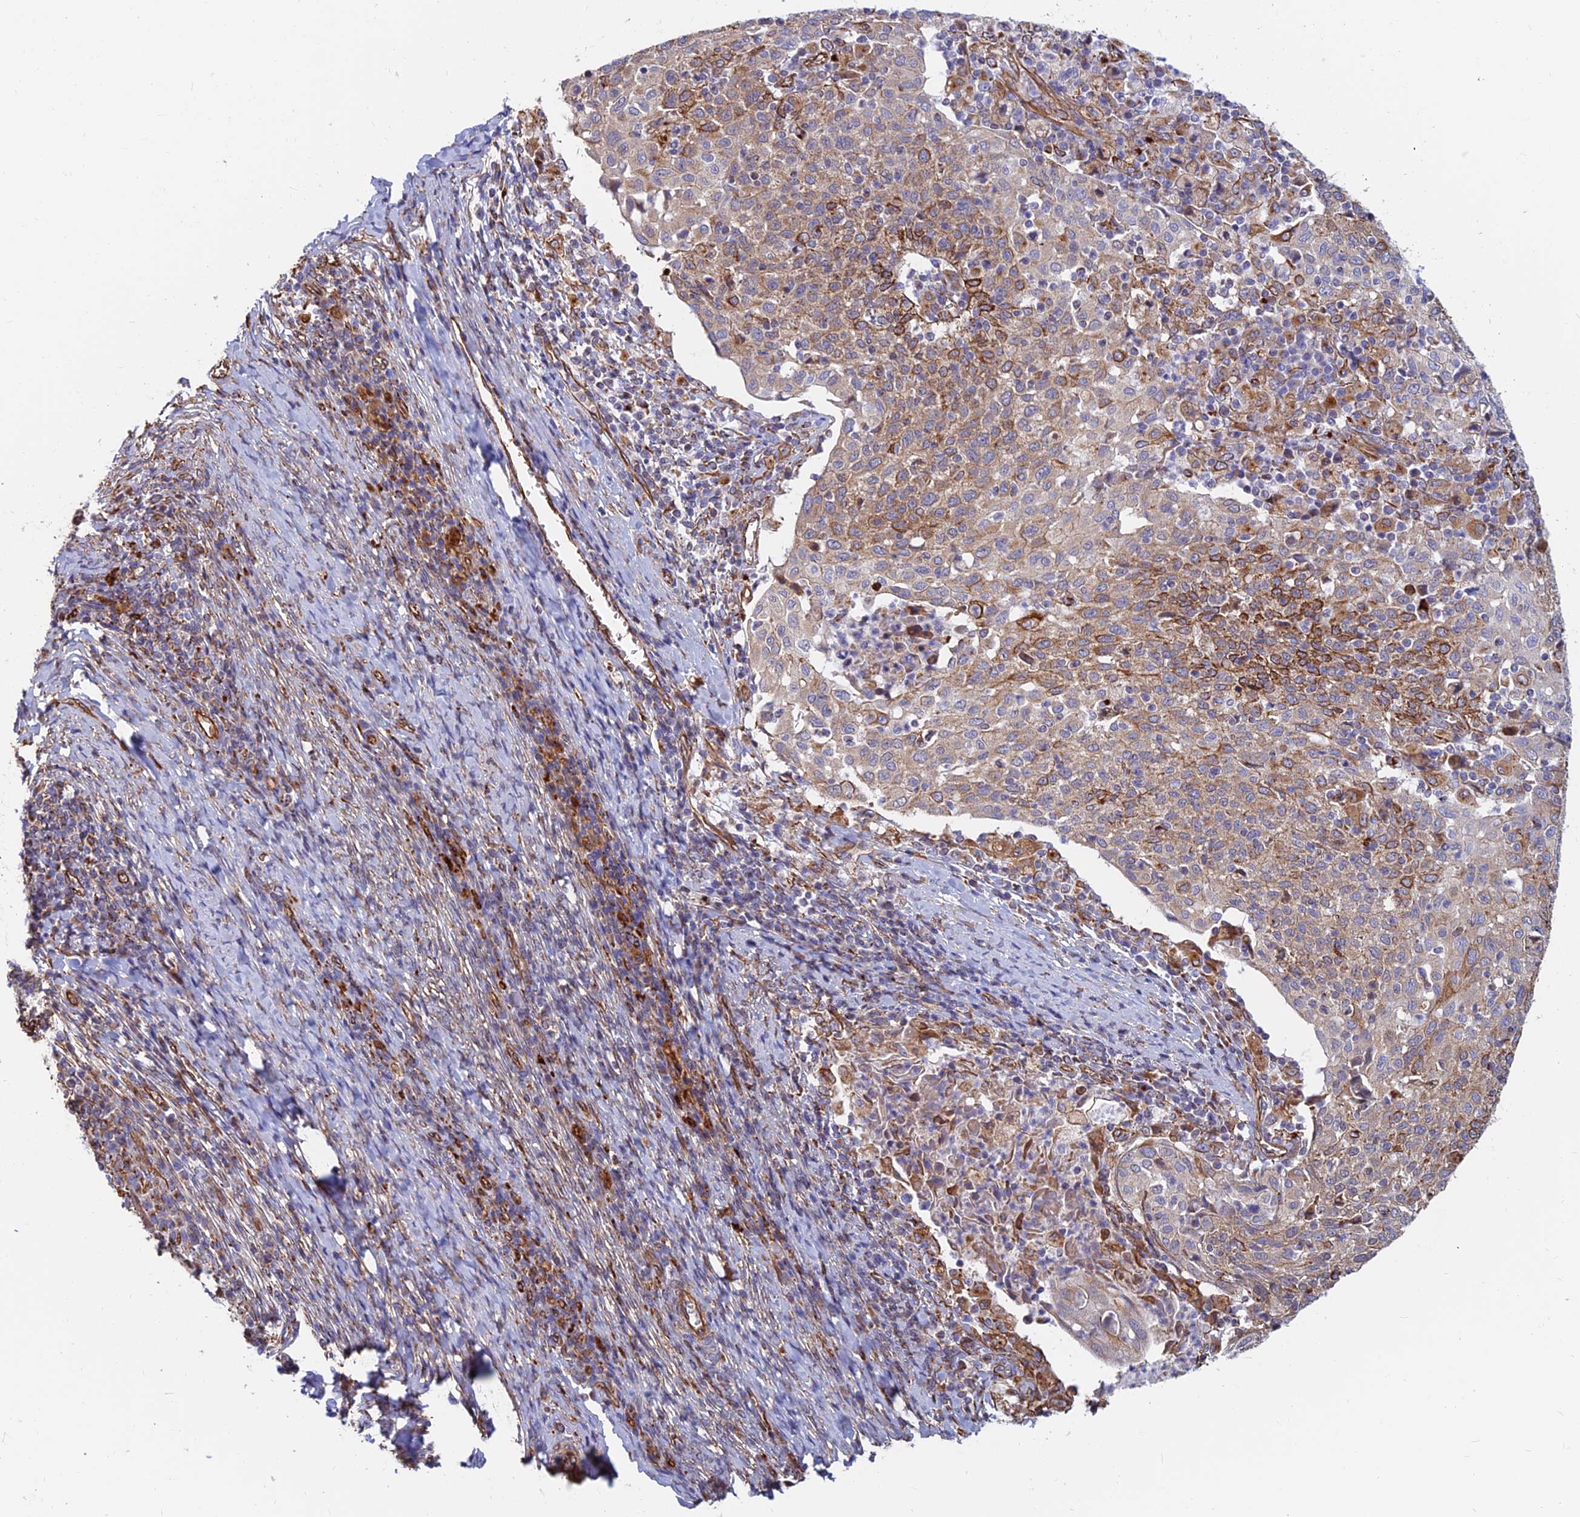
{"staining": {"intensity": "moderate", "quantity": "25%-75%", "location": "cytoplasmic/membranous"}, "tissue": "cervical cancer", "cell_type": "Tumor cells", "image_type": "cancer", "snomed": [{"axis": "morphology", "description": "Squamous cell carcinoma, NOS"}, {"axis": "topography", "description": "Cervix"}], "caption": "Tumor cells demonstrate moderate cytoplasmic/membranous positivity in approximately 25%-75% of cells in squamous cell carcinoma (cervical). The staining is performed using DAB (3,3'-diaminobenzidine) brown chromogen to label protein expression. The nuclei are counter-stained blue using hematoxylin.", "gene": "CDK18", "patient": {"sex": "female", "age": 52}}